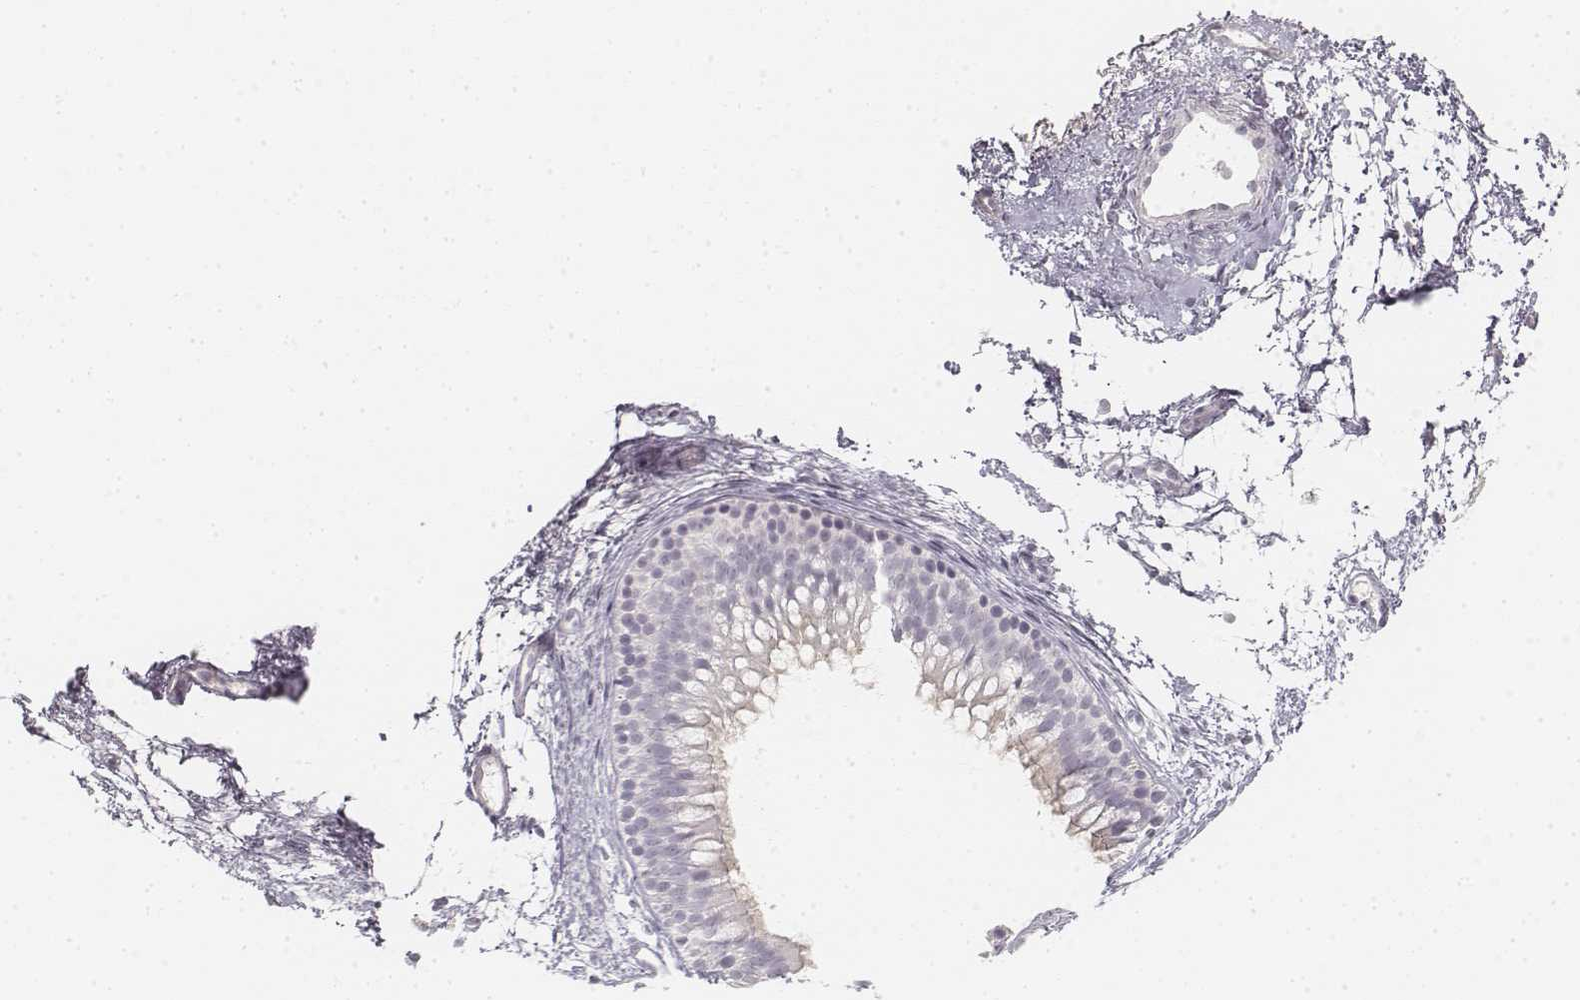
{"staining": {"intensity": "negative", "quantity": "none", "location": "none"}, "tissue": "nasopharynx", "cell_type": "Respiratory epithelial cells", "image_type": "normal", "snomed": [{"axis": "morphology", "description": "Normal tissue, NOS"}, {"axis": "topography", "description": "Nasopharynx"}], "caption": "High power microscopy histopathology image of an IHC photomicrograph of benign nasopharynx, revealing no significant expression in respiratory epithelial cells.", "gene": "DSG4", "patient": {"sex": "male", "age": 58}}